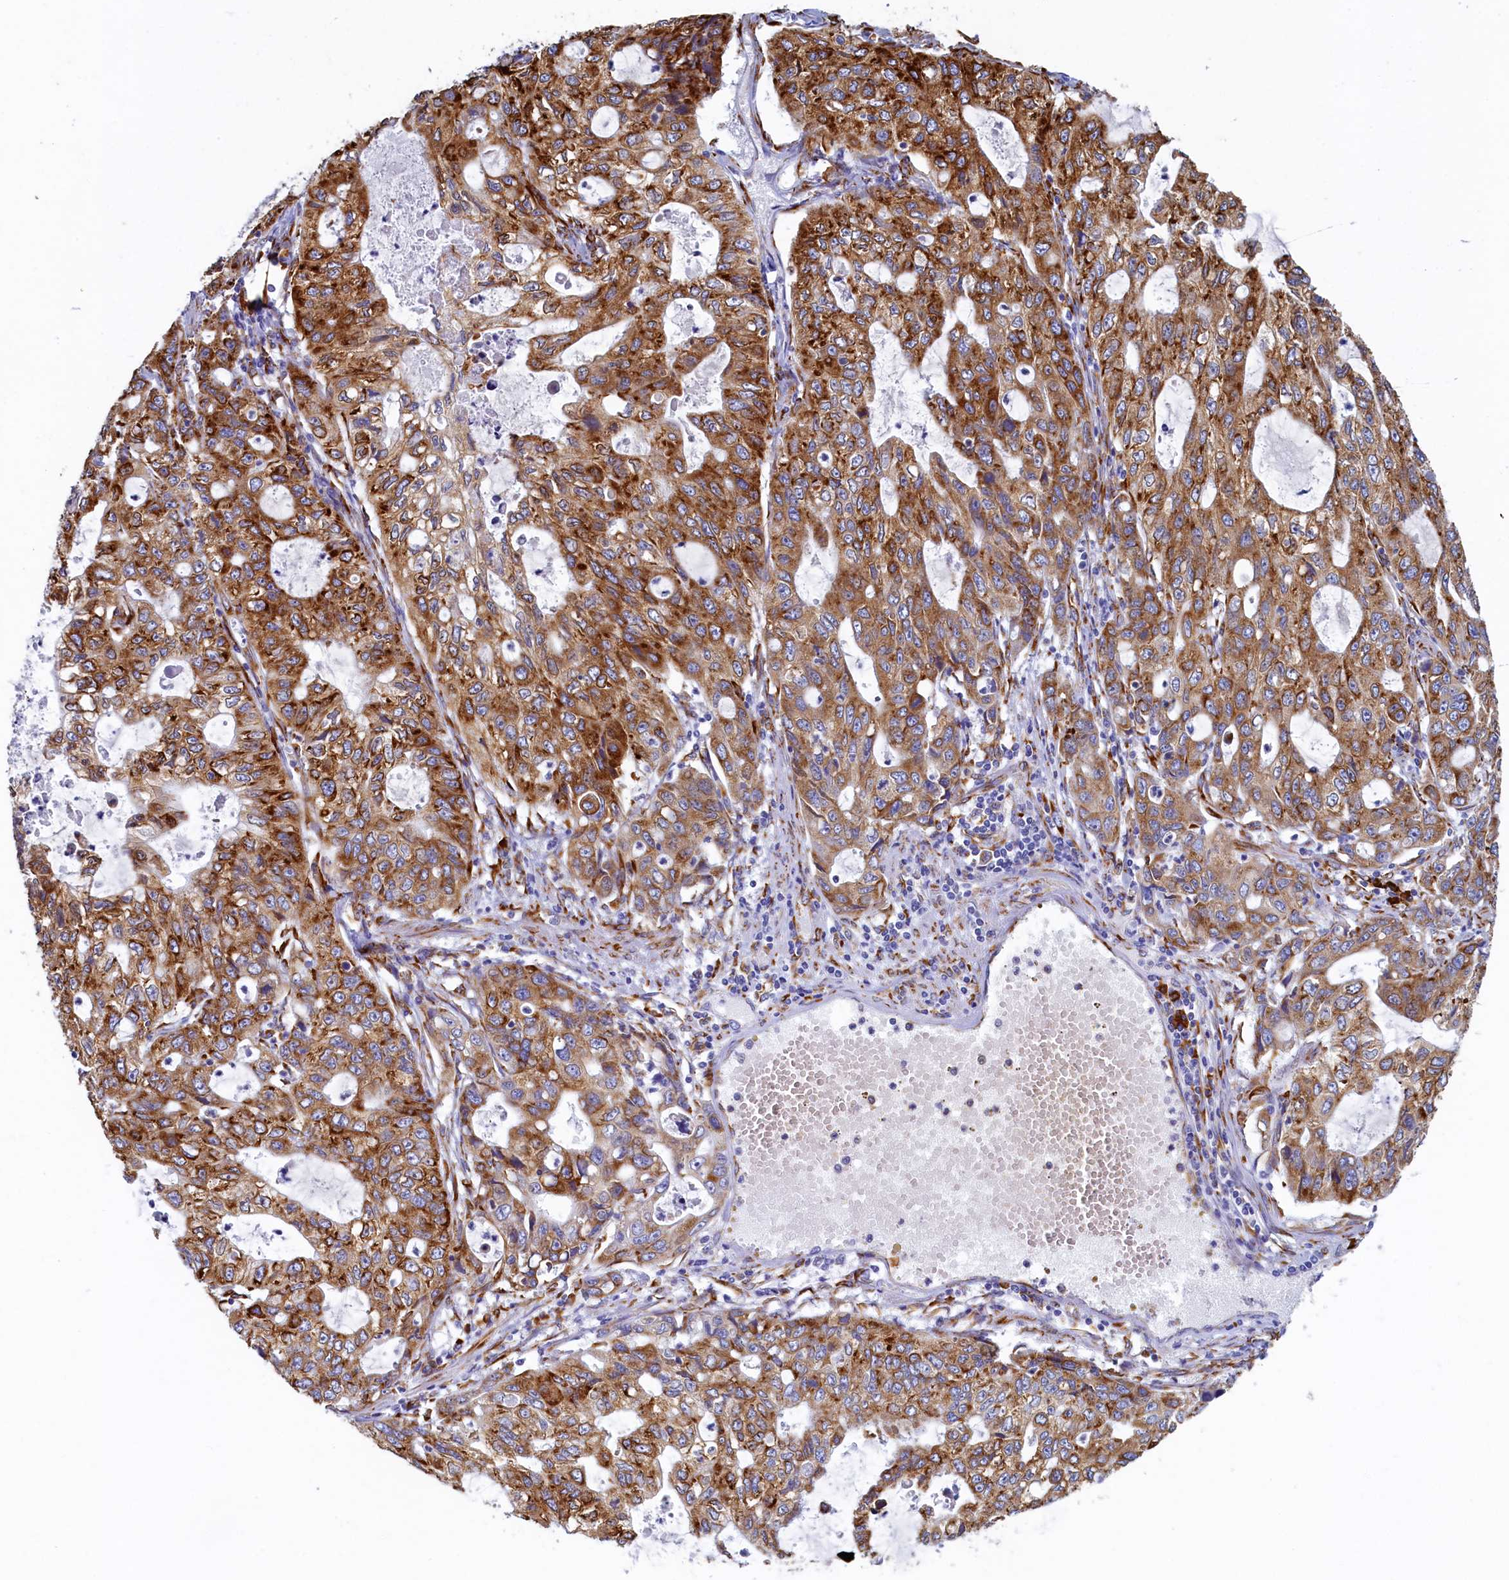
{"staining": {"intensity": "moderate", "quantity": ">75%", "location": "cytoplasmic/membranous"}, "tissue": "stomach cancer", "cell_type": "Tumor cells", "image_type": "cancer", "snomed": [{"axis": "morphology", "description": "Adenocarcinoma, NOS"}, {"axis": "topography", "description": "Stomach, upper"}], "caption": "Stomach cancer (adenocarcinoma) was stained to show a protein in brown. There is medium levels of moderate cytoplasmic/membranous expression in approximately >75% of tumor cells. Immunohistochemistry stains the protein in brown and the nuclei are stained blue.", "gene": "TMEM18", "patient": {"sex": "female", "age": 52}}